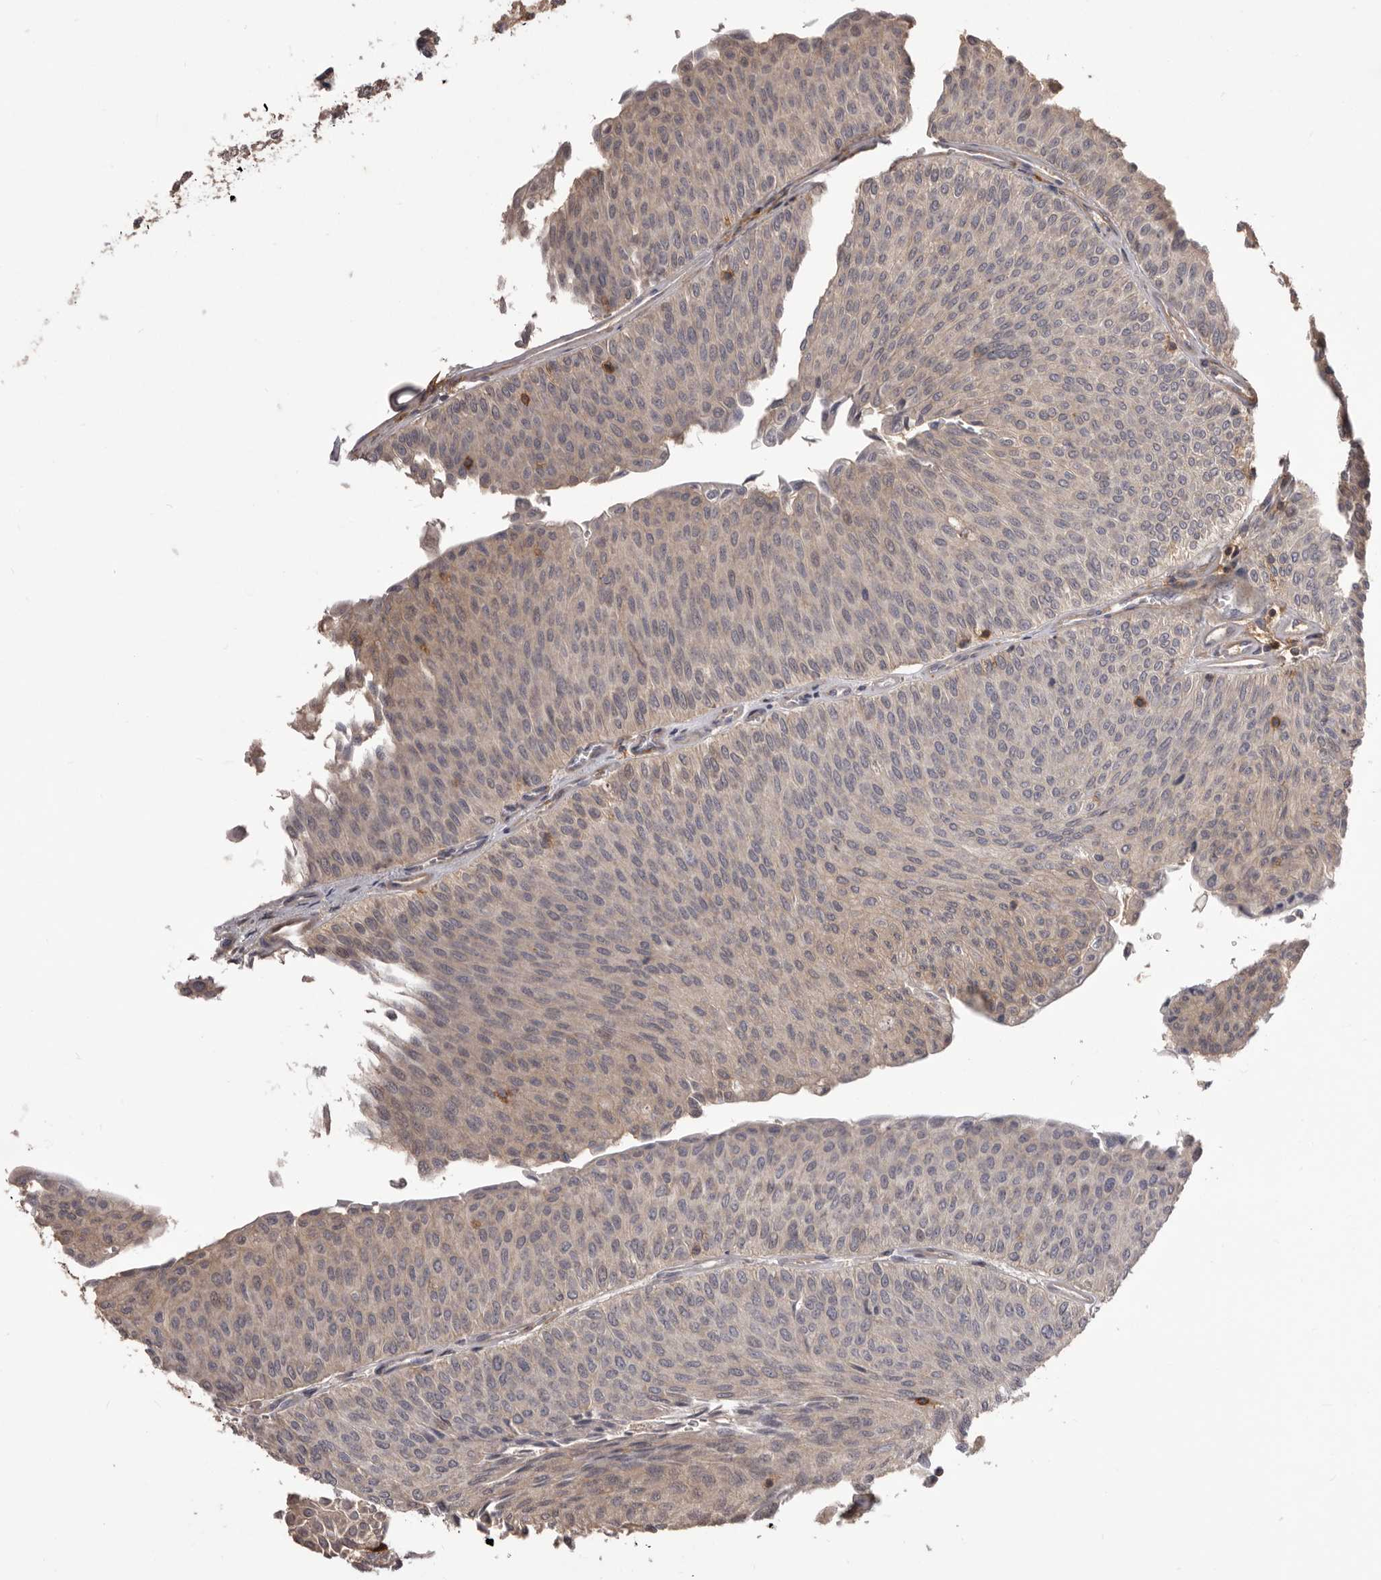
{"staining": {"intensity": "weak", "quantity": "<25%", "location": "cytoplasmic/membranous"}, "tissue": "urothelial cancer", "cell_type": "Tumor cells", "image_type": "cancer", "snomed": [{"axis": "morphology", "description": "Urothelial carcinoma, Low grade"}, {"axis": "topography", "description": "Urinary bladder"}], "caption": "A micrograph of human urothelial cancer is negative for staining in tumor cells.", "gene": "GLIPR2", "patient": {"sex": "male", "age": 78}}